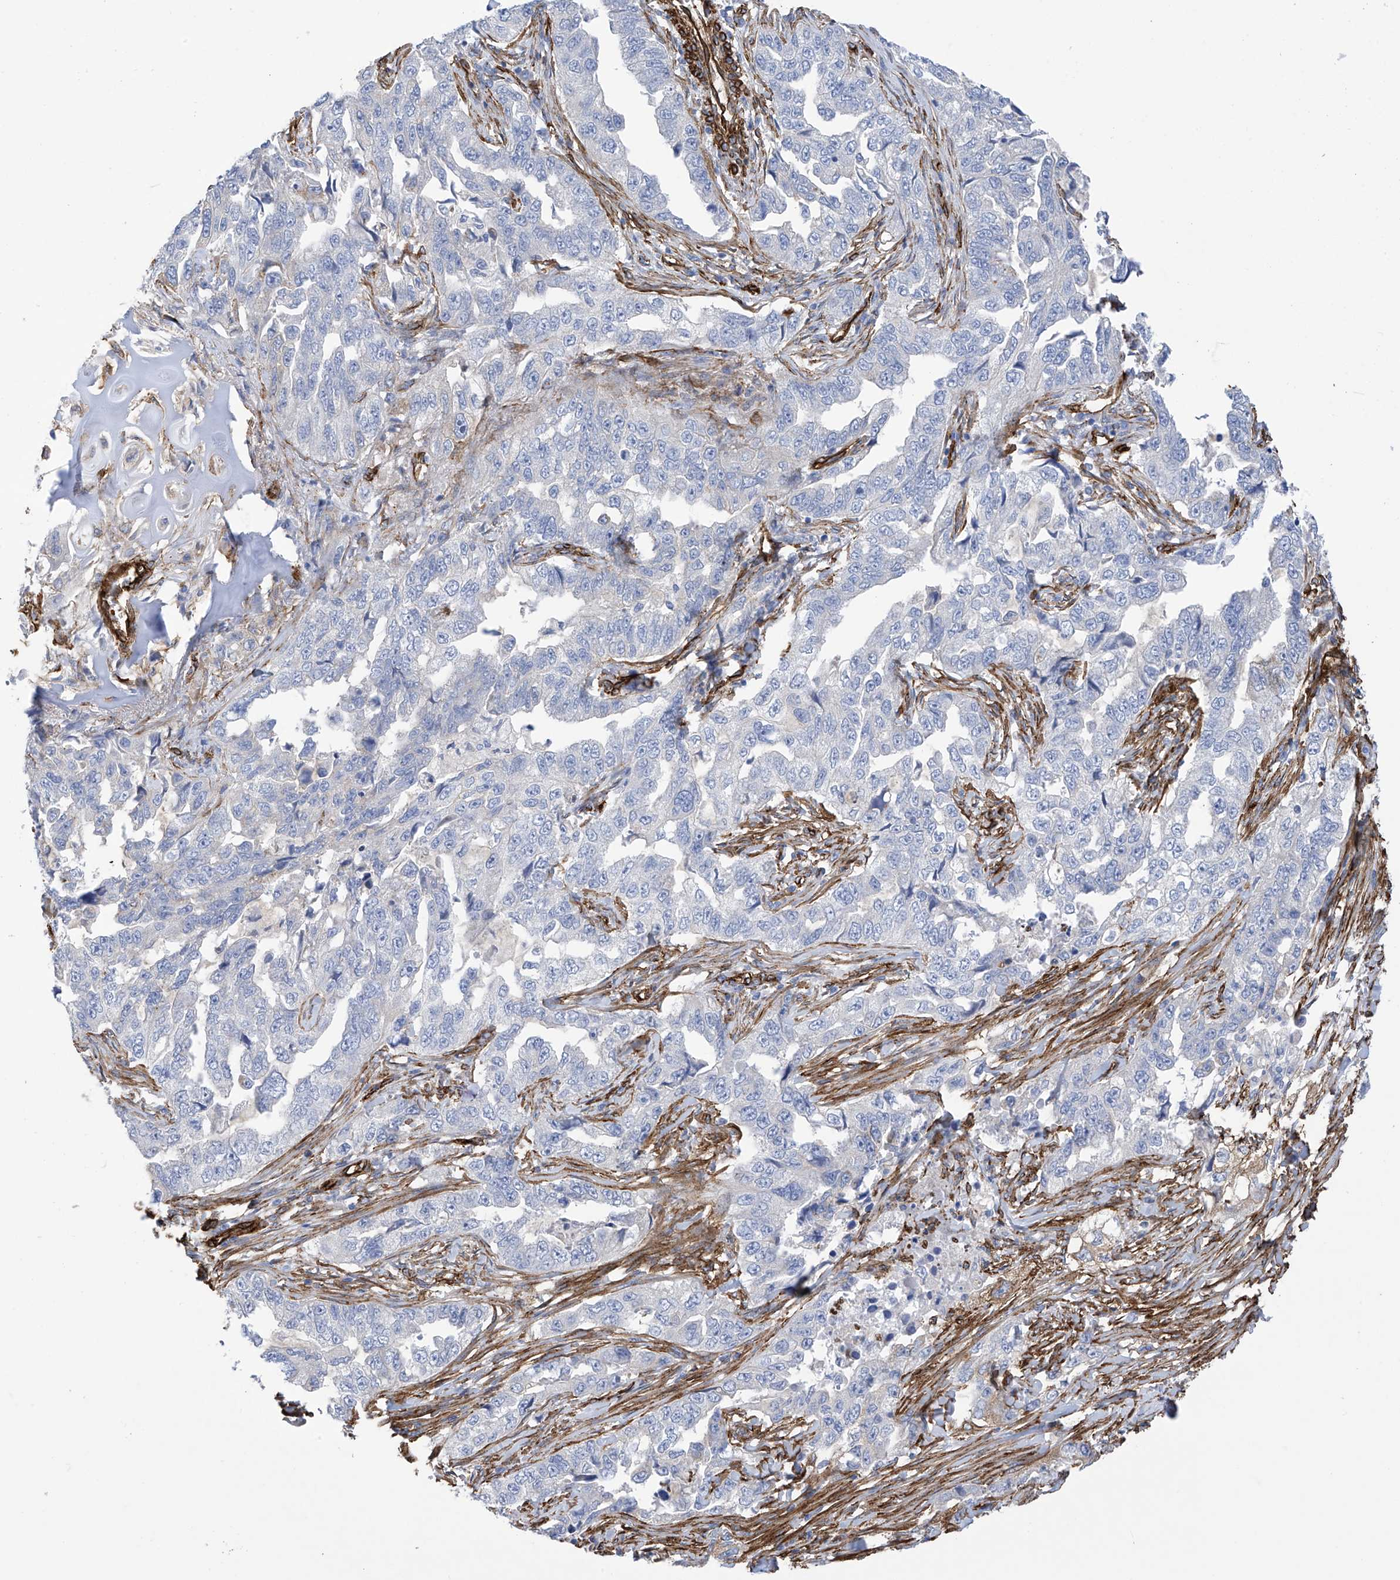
{"staining": {"intensity": "negative", "quantity": "none", "location": "none"}, "tissue": "lung cancer", "cell_type": "Tumor cells", "image_type": "cancer", "snomed": [{"axis": "morphology", "description": "Adenocarcinoma, NOS"}, {"axis": "topography", "description": "Lung"}], "caption": "High magnification brightfield microscopy of lung adenocarcinoma stained with DAB (3,3'-diaminobenzidine) (brown) and counterstained with hematoxylin (blue): tumor cells show no significant expression.", "gene": "UBTD1", "patient": {"sex": "female", "age": 51}}